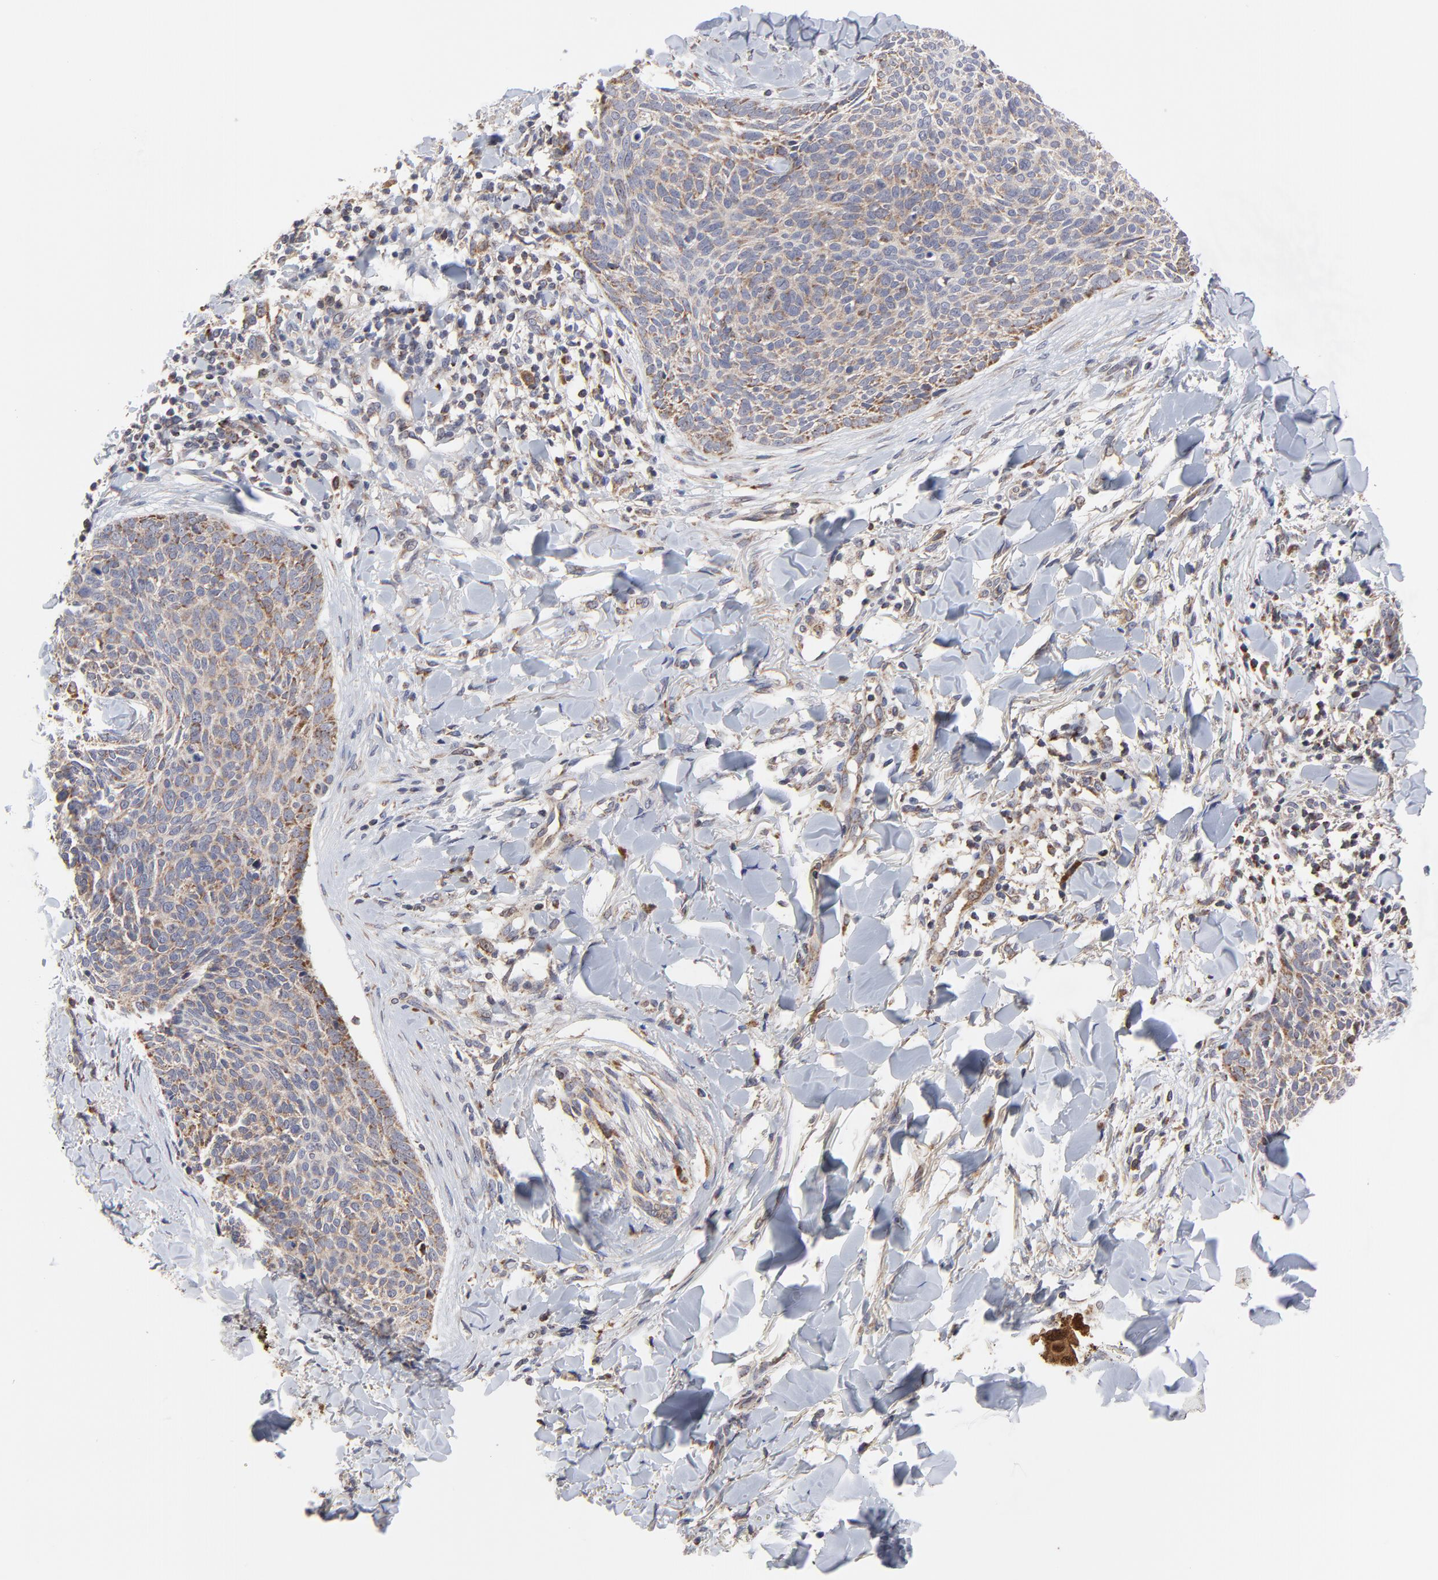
{"staining": {"intensity": "weak", "quantity": "<25%", "location": "cytoplasmic/membranous"}, "tissue": "skin cancer", "cell_type": "Tumor cells", "image_type": "cancer", "snomed": [{"axis": "morphology", "description": "Normal tissue, NOS"}, {"axis": "morphology", "description": "Basal cell carcinoma"}, {"axis": "topography", "description": "Skin"}], "caption": "An immunohistochemistry photomicrograph of basal cell carcinoma (skin) is shown. There is no staining in tumor cells of basal cell carcinoma (skin).", "gene": "ZNF550", "patient": {"sex": "female", "age": 57}}